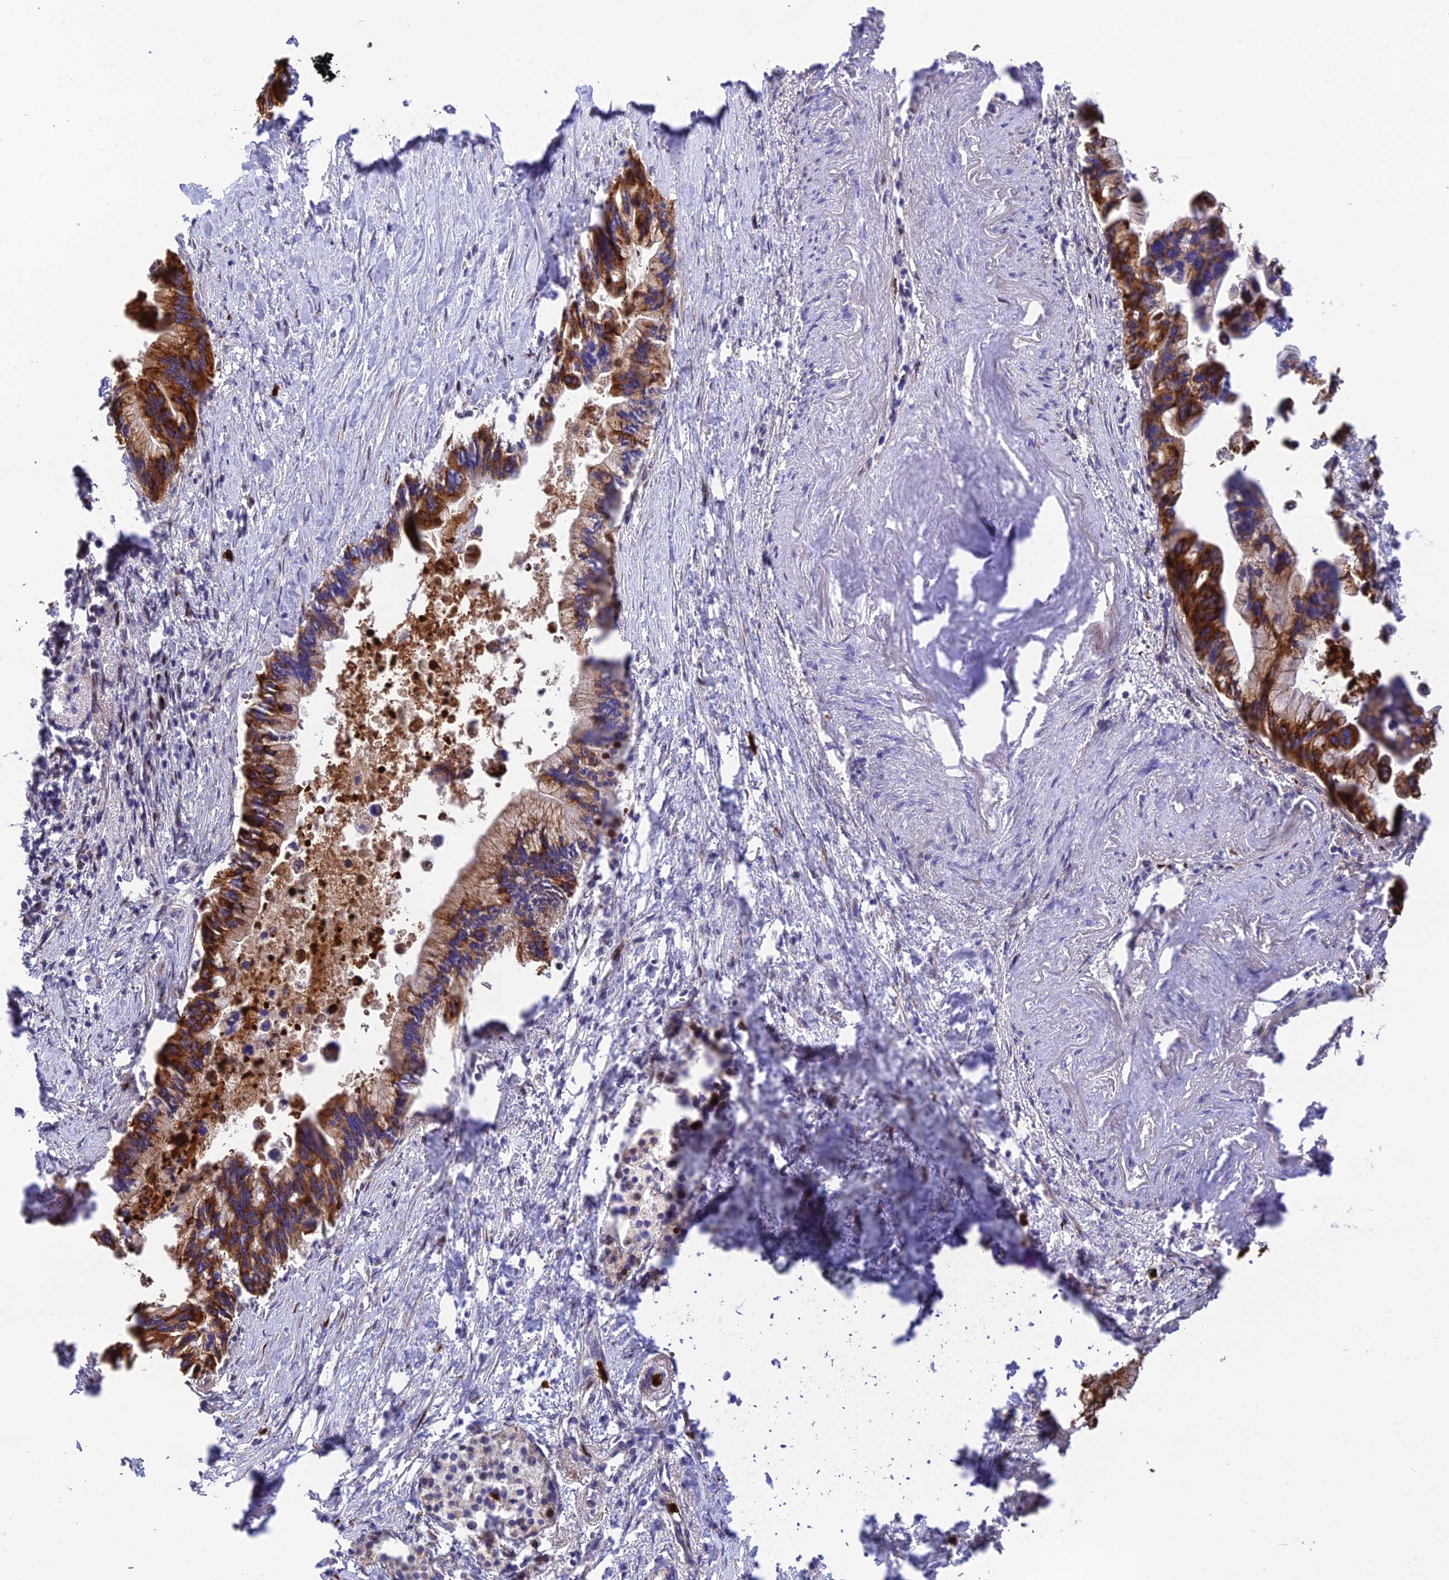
{"staining": {"intensity": "strong", "quantity": "25%-75%", "location": "cytoplasmic/membranous"}, "tissue": "pancreatic cancer", "cell_type": "Tumor cells", "image_type": "cancer", "snomed": [{"axis": "morphology", "description": "Adenocarcinoma, NOS"}, {"axis": "topography", "description": "Pancreas"}], "caption": "Immunohistochemistry histopathology image of human pancreatic adenocarcinoma stained for a protein (brown), which demonstrates high levels of strong cytoplasmic/membranous staining in approximately 25%-75% of tumor cells.", "gene": "CPSF4L", "patient": {"sex": "female", "age": 83}}